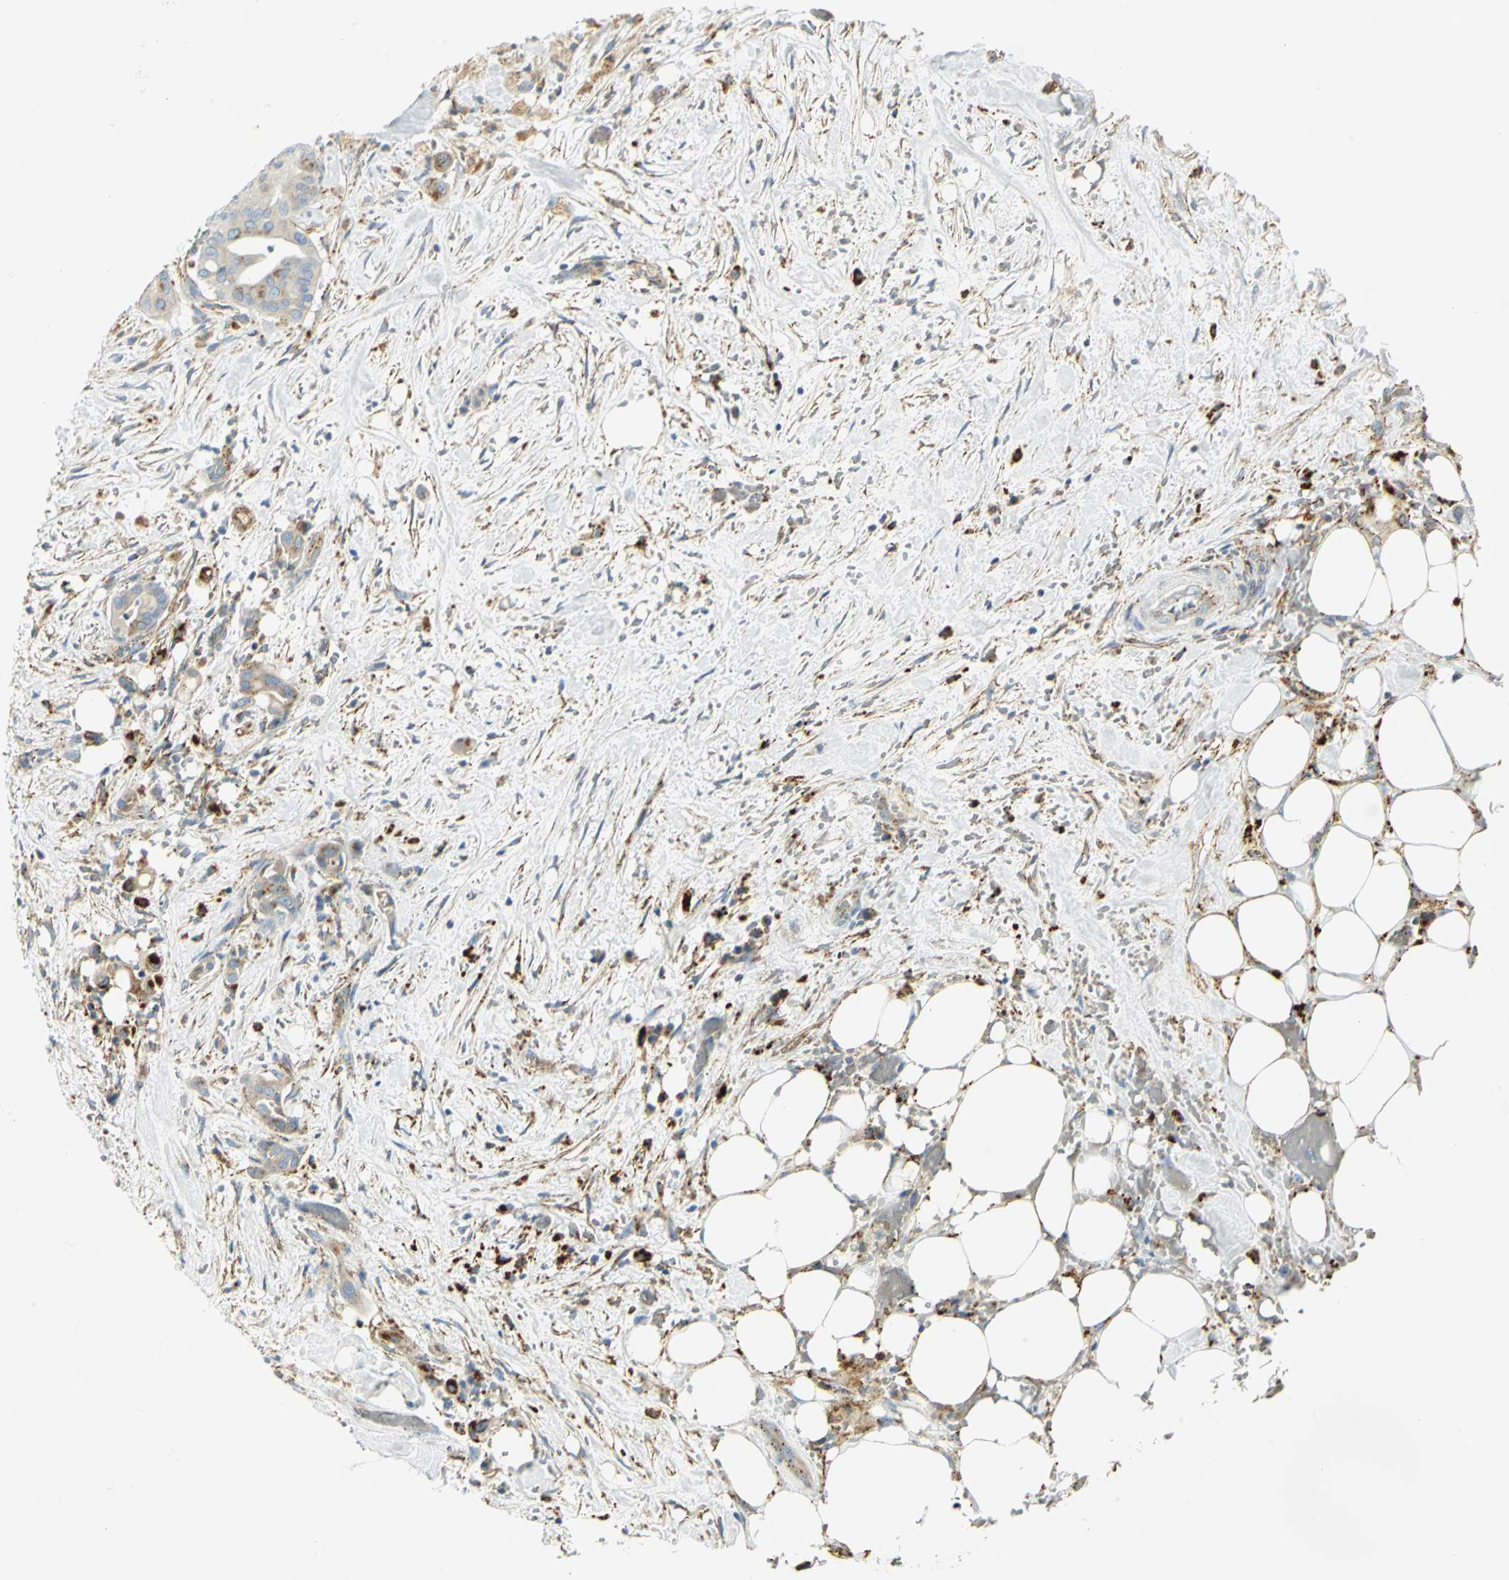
{"staining": {"intensity": "weak", "quantity": "25%-75%", "location": "cytoplasmic/membranous"}, "tissue": "liver cancer", "cell_type": "Tumor cells", "image_type": "cancer", "snomed": [{"axis": "morphology", "description": "Cholangiocarcinoma"}, {"axis": "topography", "description": "Liver"}], "caption": "The histopathology image exhibits a brown stain indicating the presence of a protein in the cytoplasmic/membranous of tumor cells in cholangiocarcinoma (liver).", "gene": "ARSA", "patient": {"sex": "female", "age": 68}}